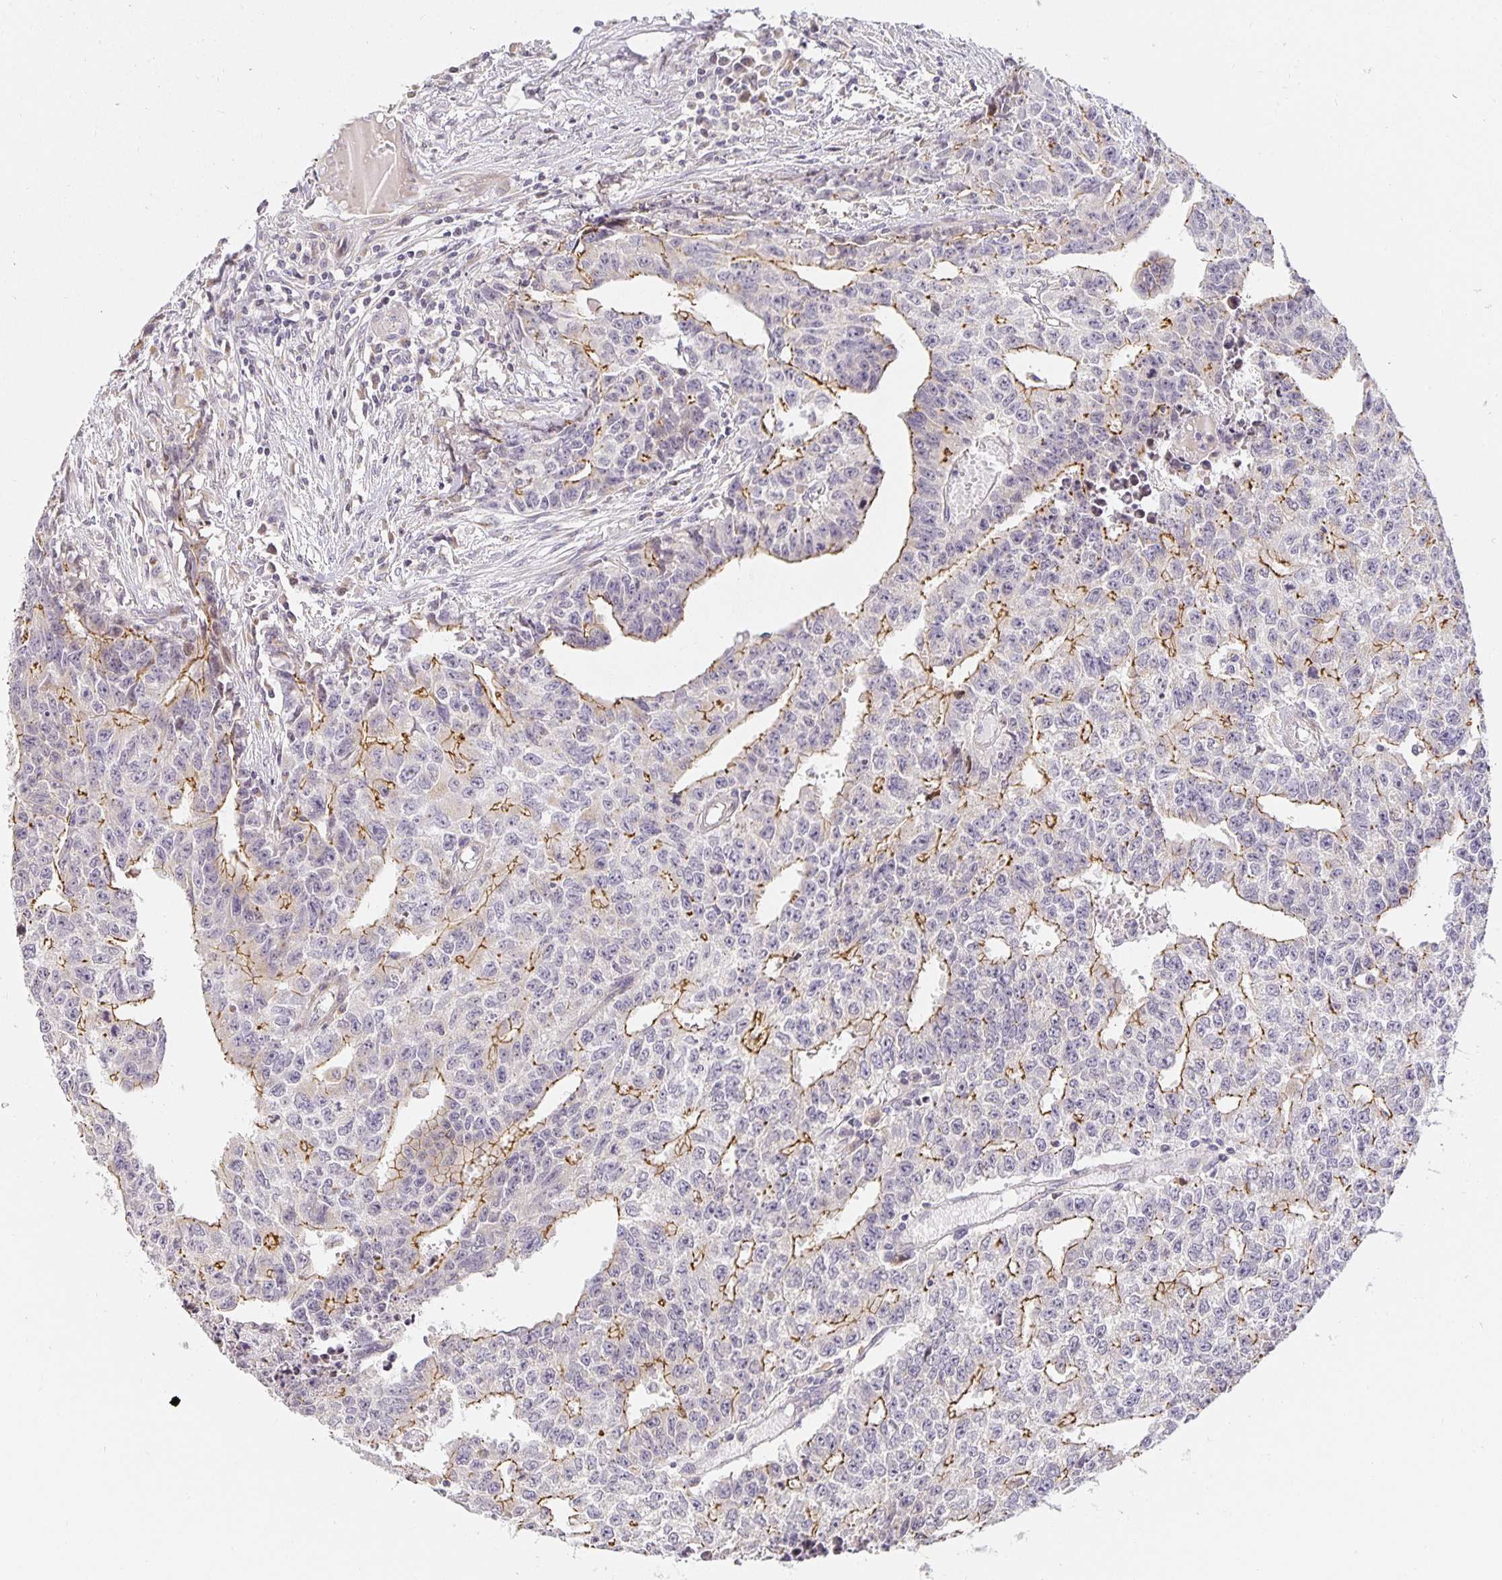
{"staining": {"intensity": "moderate", "quantity": "25%-75%", "location": "cytoplasmic/membranous"}, "tissue": "testis cancer", "cell_type": "Tumor cells", "image_type": "cancer", "snomed": [{"axis": "morphology", "description": "Carcinoma, Embryonal, NOS"}, {"axis": "morphology", "description": "Teratoma, malignant, NOS"}, {"axis": "topography", "description": "Testis"}], "caption": "The immunohistochemical stain highlights moderate cytoplasmic/membranous staining in tumor cells of testis cancer tissue.", "gene": "TJP3", "patient": {"sex": "male", "age": 24}}